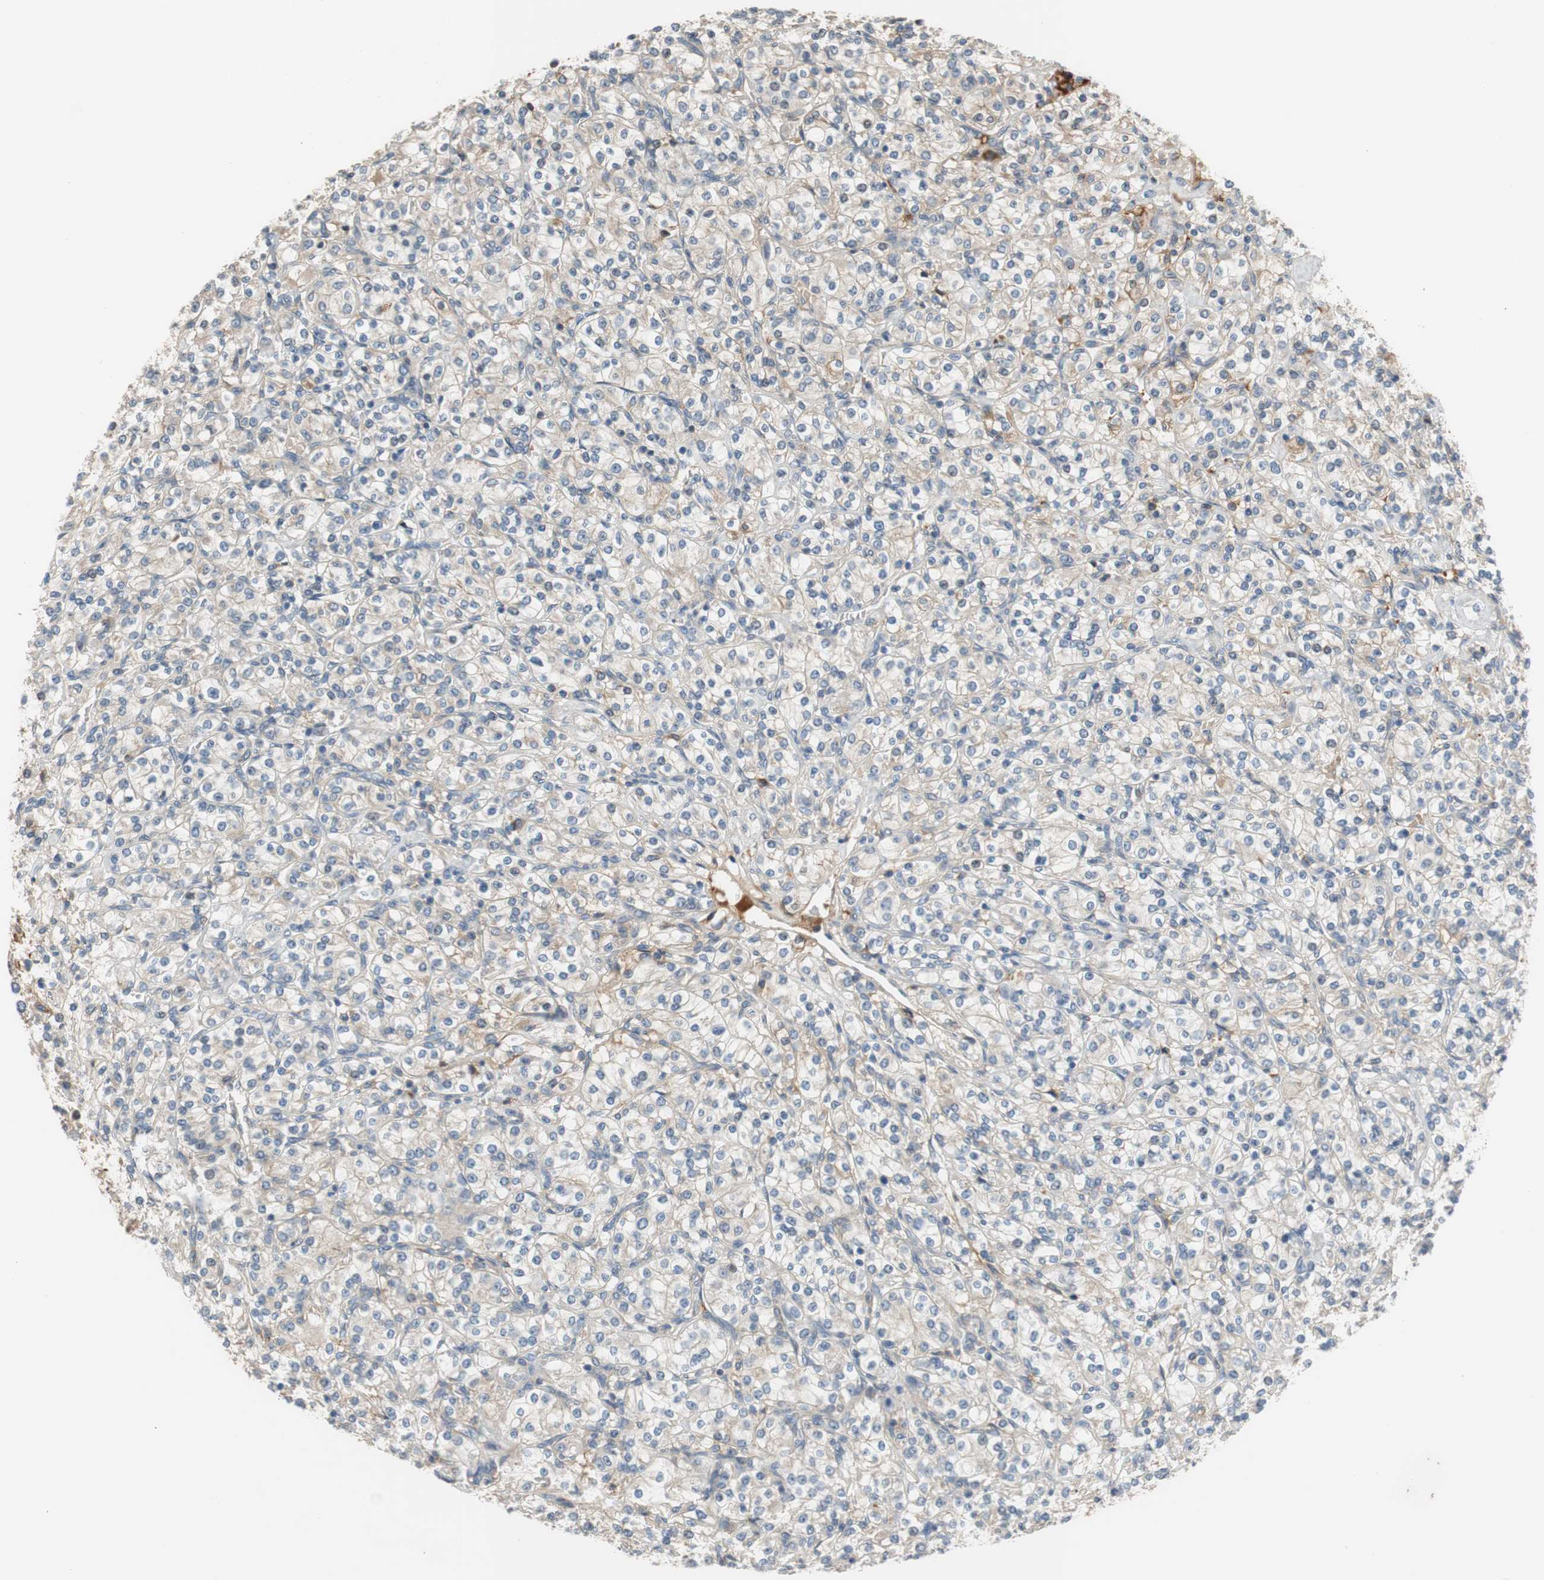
{"staining": {"intensity": "weak", "quantity": ">75%", "location": "cytoplasmic/membranous"}, "tissue": "renal cancer", "cell_type": "Tumor cells", "image_type": "cancer", "snomed": [{"axis": "morphology", "description": "Adenocarcinoma, NOS"}, {"axis": "topography", "description": "Kidney"}], "caption": "Immunohistochemical staining of human renal cancer (adenocarcinoma) reveals low levels of weak cytoplasmic/membranous positivity in about >75% of tumor cells.", "gene": "C4A", "patient": {"sex": "male", "age": 77}}